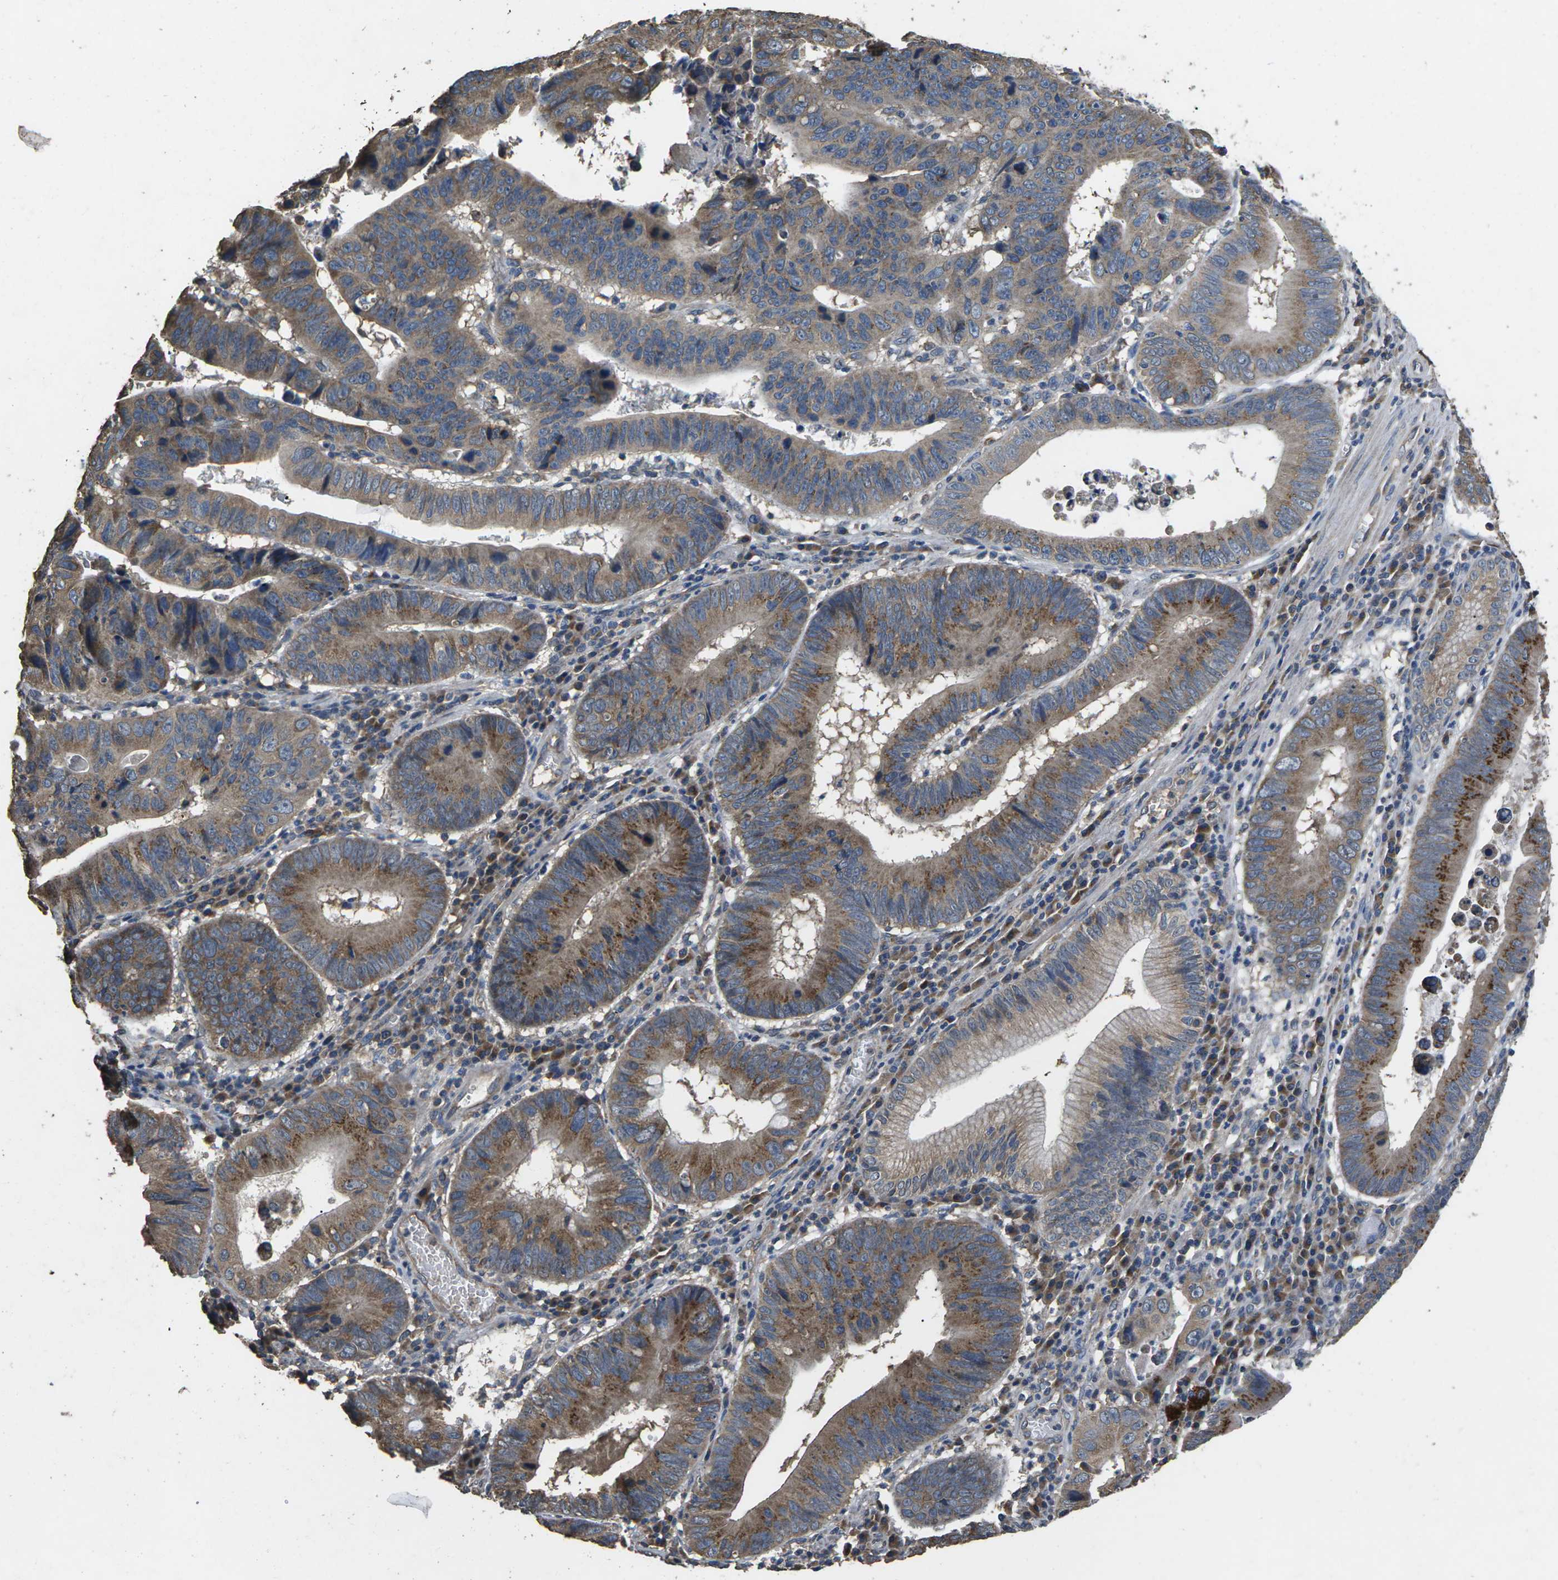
{"staining": {"intensity": "weak", "quantity": "25%-75%", "location": "cytoplasmic/membranous"}, "tissue": "stomach cancer", "cell_type": "Tumor cells", "image_type": "cancer", "snomed": [{"axis": "morphology", "description": "Adenocarcinoma, NOS"}, {"axis": "topography", "description": "Stomach"}], "caption": "This is a photomicrograph of immunohistochemistry staining of stomach cancer, which shows weak positivity in the cytoplasmic/membranous of tumor cells.", "gene": "B4GAT1", "patient": {"sex": "male", "age": 59}}